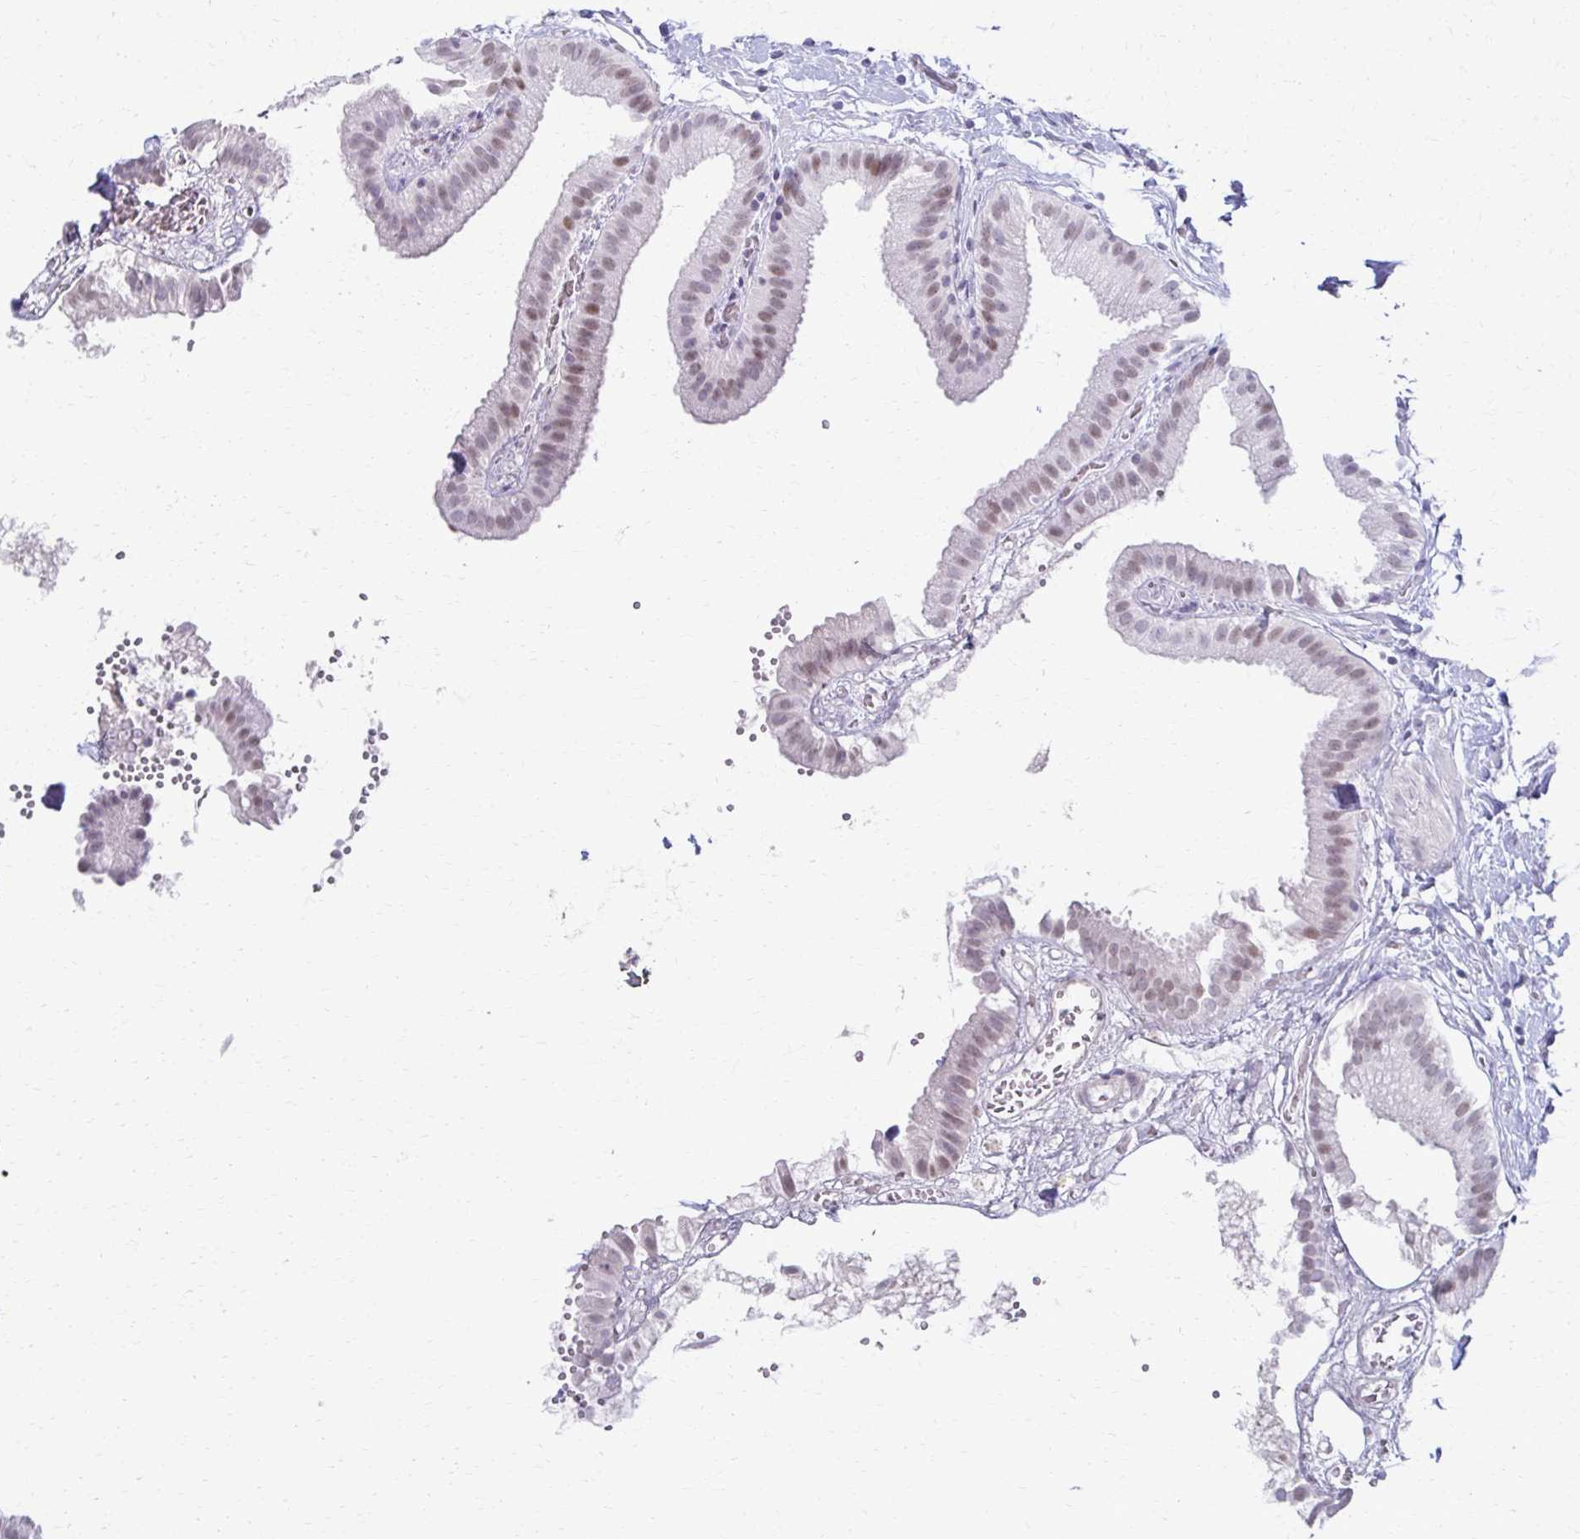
{"staining": {"intensity": "weak", "quantity": "25%-75%", "location": "nuclear"}, "tissue": "gallbladder", "cell_type": "Glandular cells", "image_type": "normal", "snomed": [{"axis": "morphology", "description": "Normal tissue, NOS"}, {"axis": "topography", "description": "Gallbladder"}], "caption": "Benign gallbladder displays weak nuclear staining in approximately 25%-75% of glandular cells, visualized by immunohistochemistry.", "gene": "MORC4", "patient": {"sex": "female", "age": 63}}